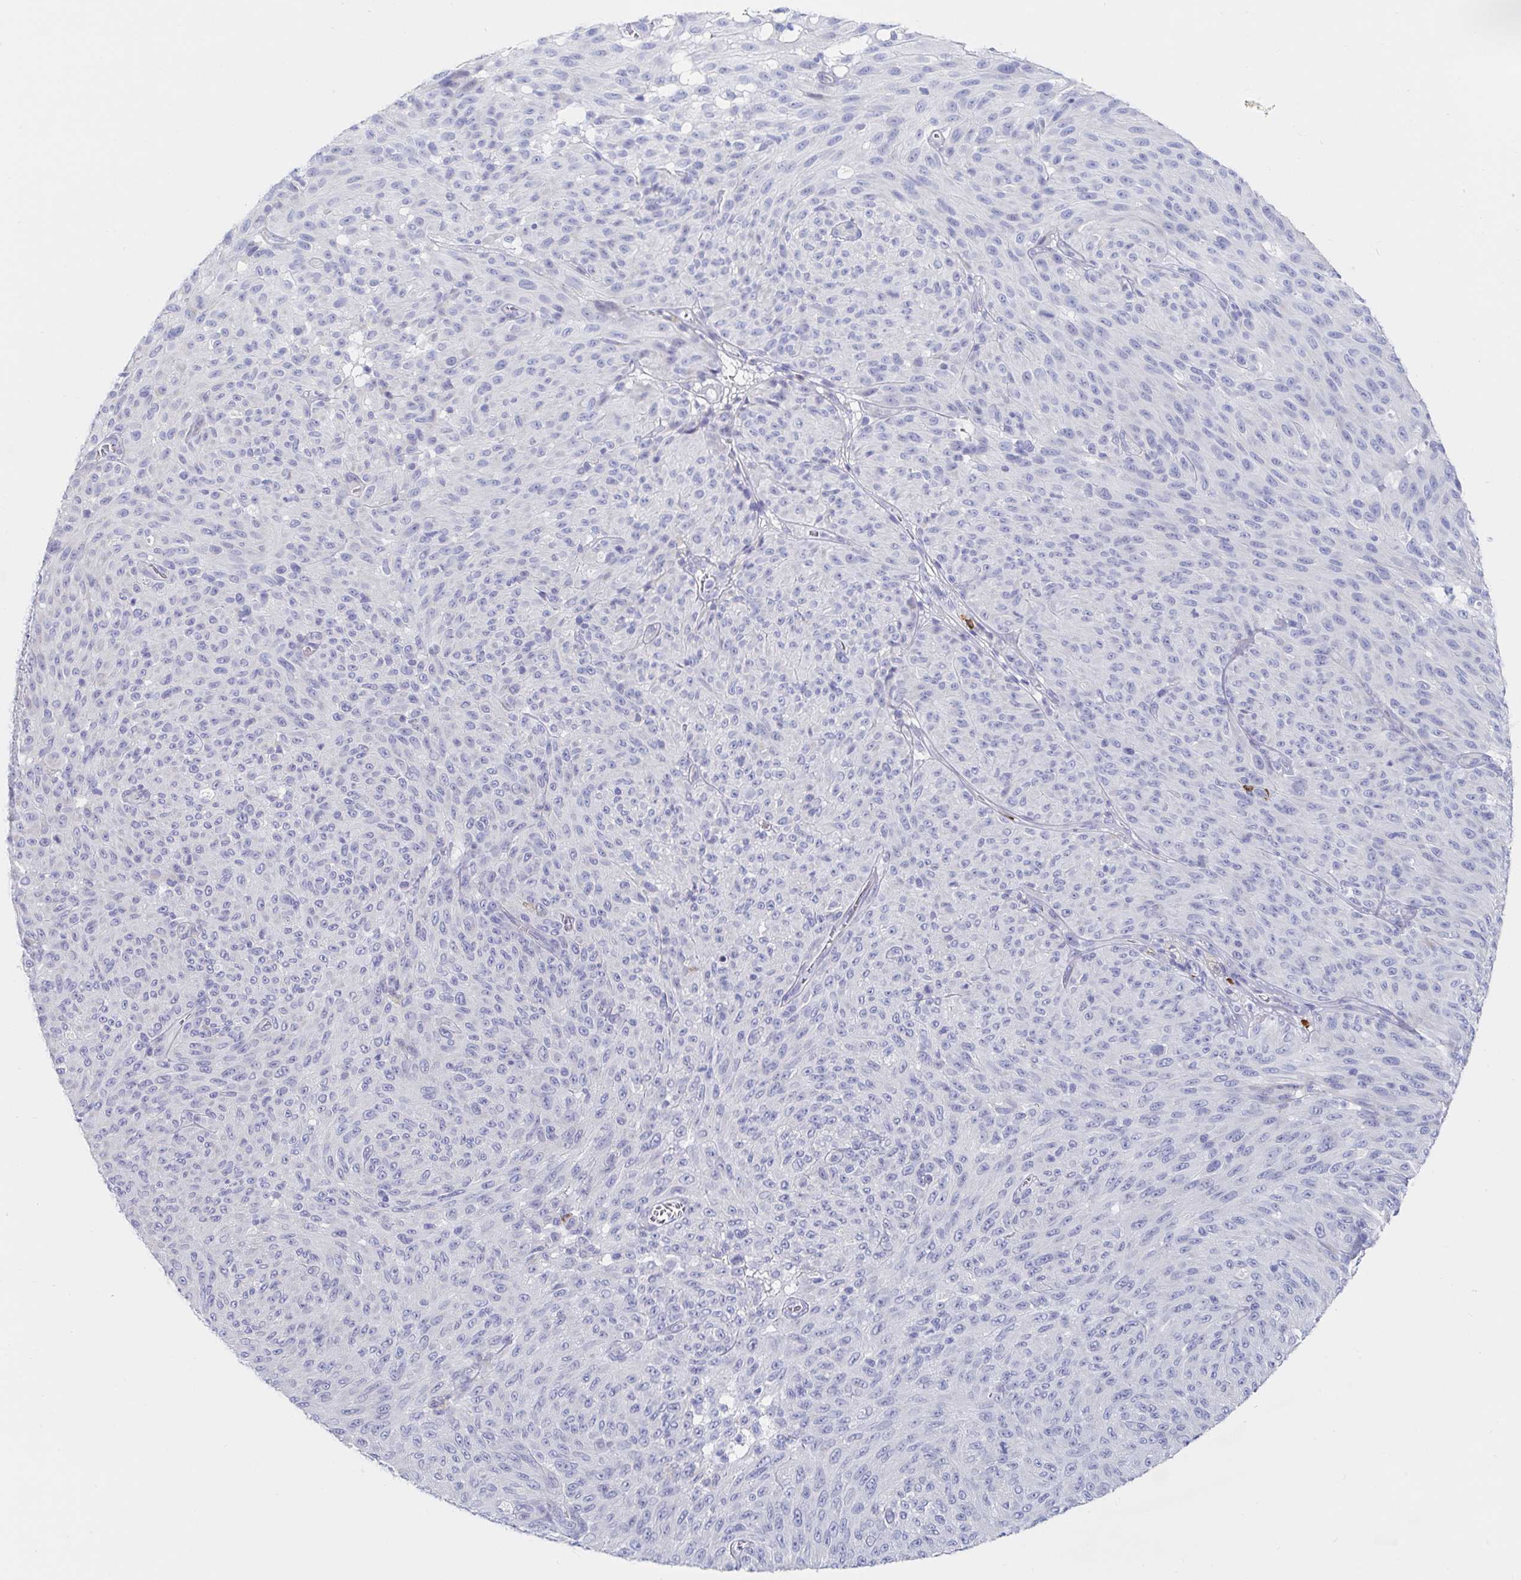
{"staining": {"intensity": "negative", "quantity": "none", "location": "none"}, "tissue": "melanoma", "cell_type": "Tumor cells", "image_type": "cancer", "snomed": [{"axis": "morphology", "description": "Malignant melanoma, NOS"}, {"axis": "topography", "description": "Skin"}], "caption": "High power microscopy micrograph of an immunohistochemistry (IHC) micrograph of melanoma, revealing no significant staining in tumor cells.", "gene": "PACSIN1", "patient": {"sex": "male", "age": 85}}